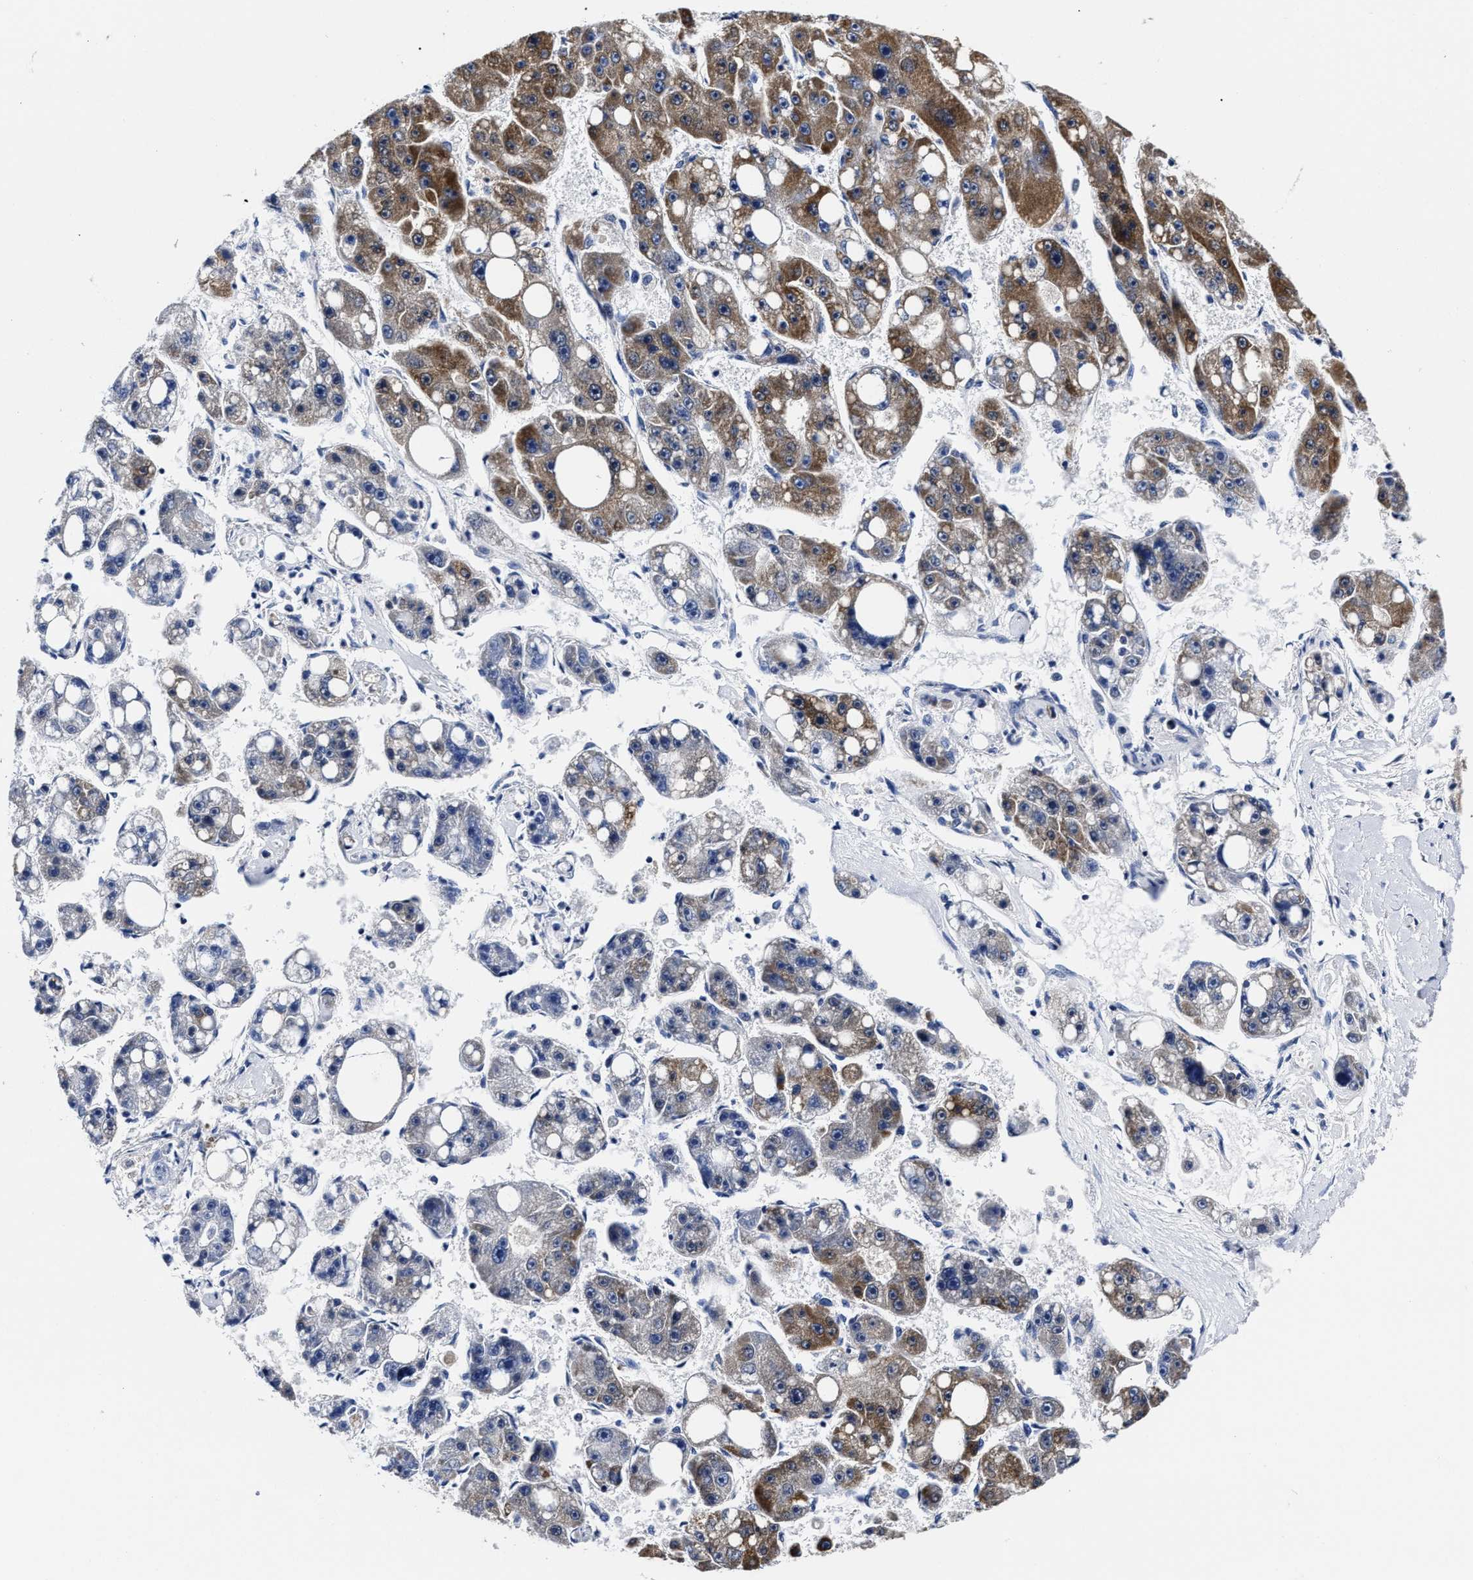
{"staining": {"intensity": "moderate", "quantity": "25%-75%", "location": "cytoplasmic/membranous"}, "tissue": "liver cancer", "cell_type": "Tumor cells", "image_type": "cancer", "snomed": [{"axis": "morphology", "description": "Carcinoma, Hepatocellular, NOS"}, {"axis": "topography", "description": "Liver"}], "caption": "Immunohistochemistry (IHC) (DAB) staining of liver cancer (hepatocellular carcinoma) reveals moderate cytoplasmic/membranous protein expression in approximately 25%-75% of tumor cells.", "gene": "HINT2", "patient": {"sex": "female", "age": 61}}